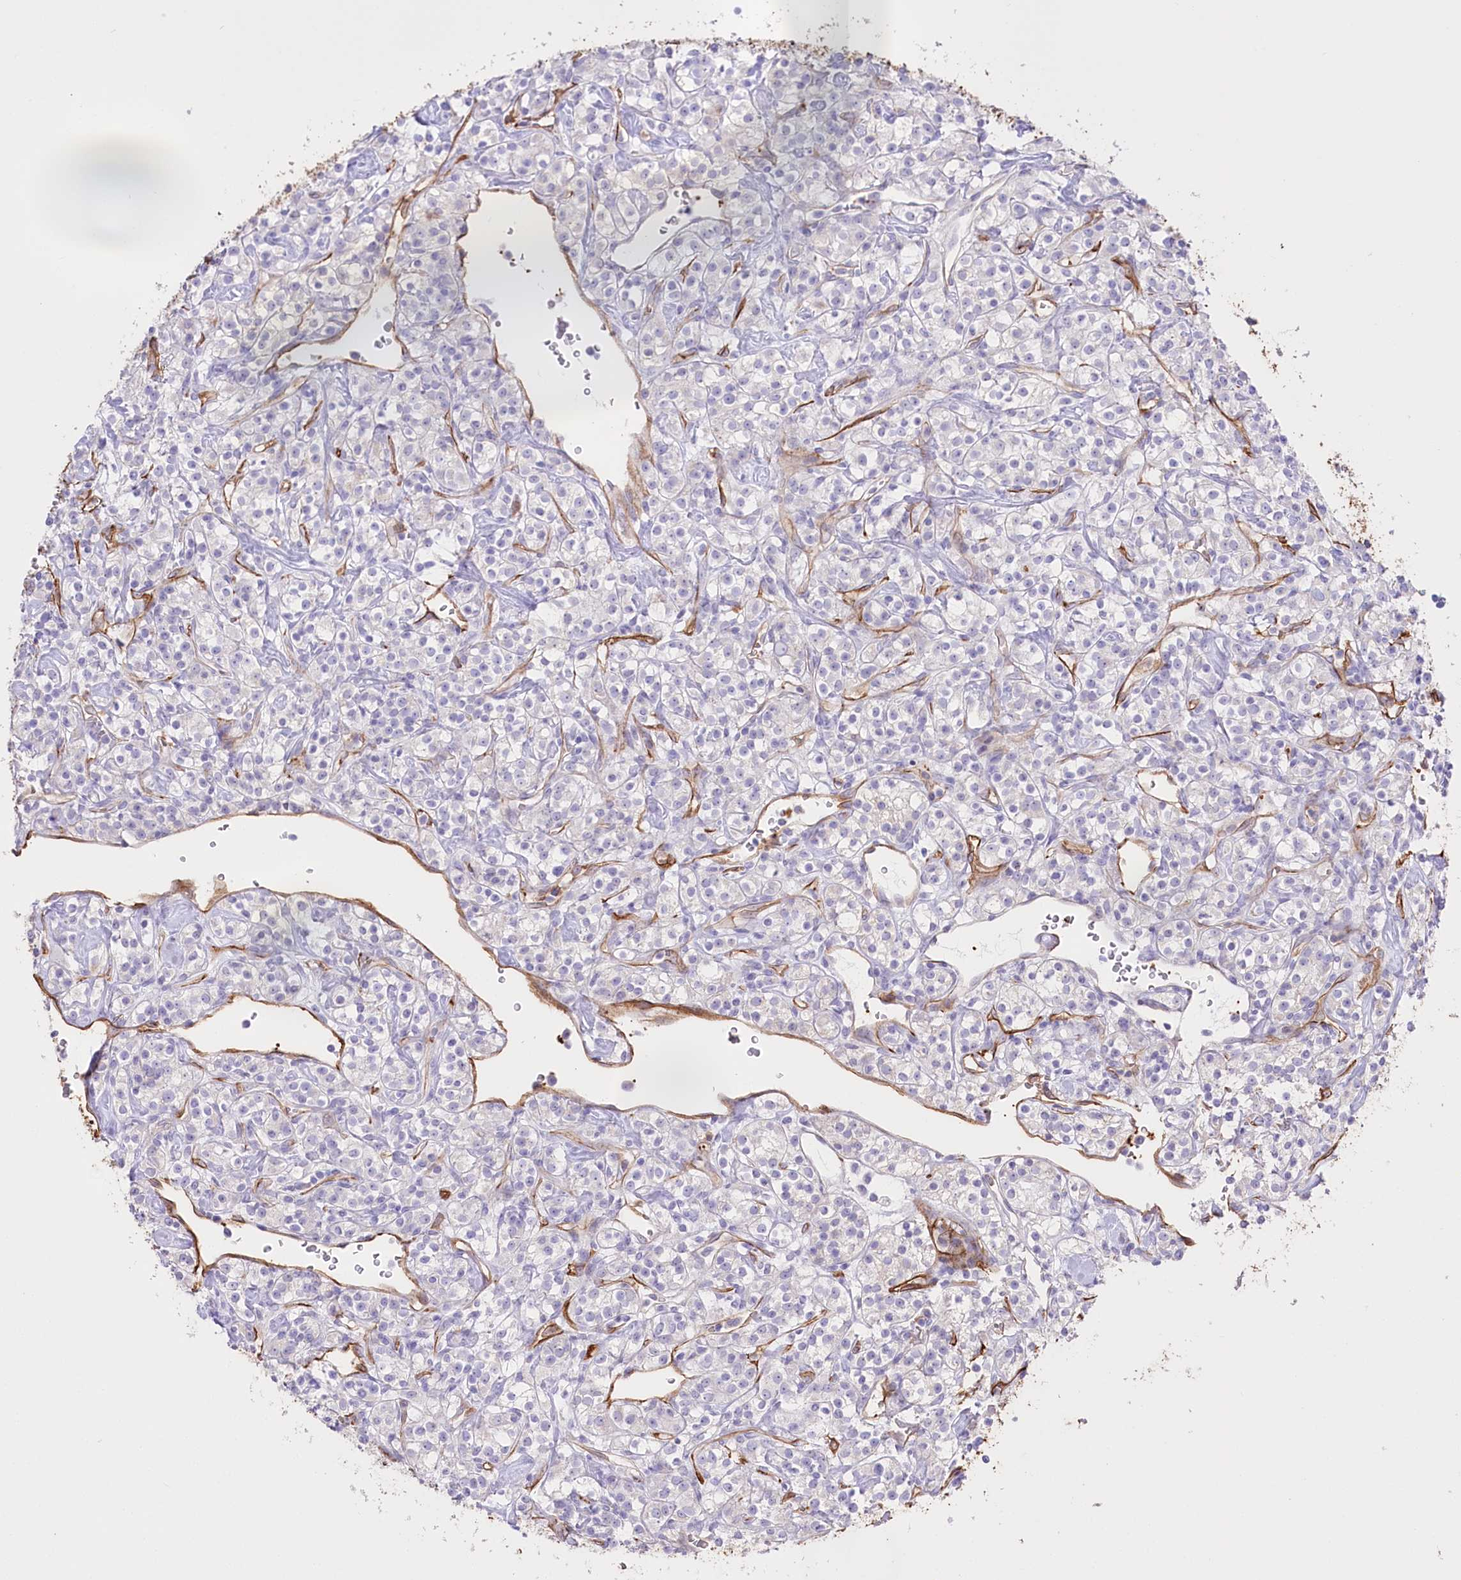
{"staining": {"intensity": "negative", "quantity": "none", "location": "none"}, "tissue": "renal cancer", "cell_type": "Tumor cells", "image_type": "cancer", "snomed": [{"axis": "morphology", "description": "Adenocarcinoma, NOS"}, {"axis": "topography", "description": "Kidney"}], "caption": "An IHC micrograph of renal cancer (adenocarcinoma) is shown. There is no staining in tumor cells of renal cancer (adenocarcinoma).", "gene": "SLC39A10", "patient": {"sex": "male", "age": 77}}